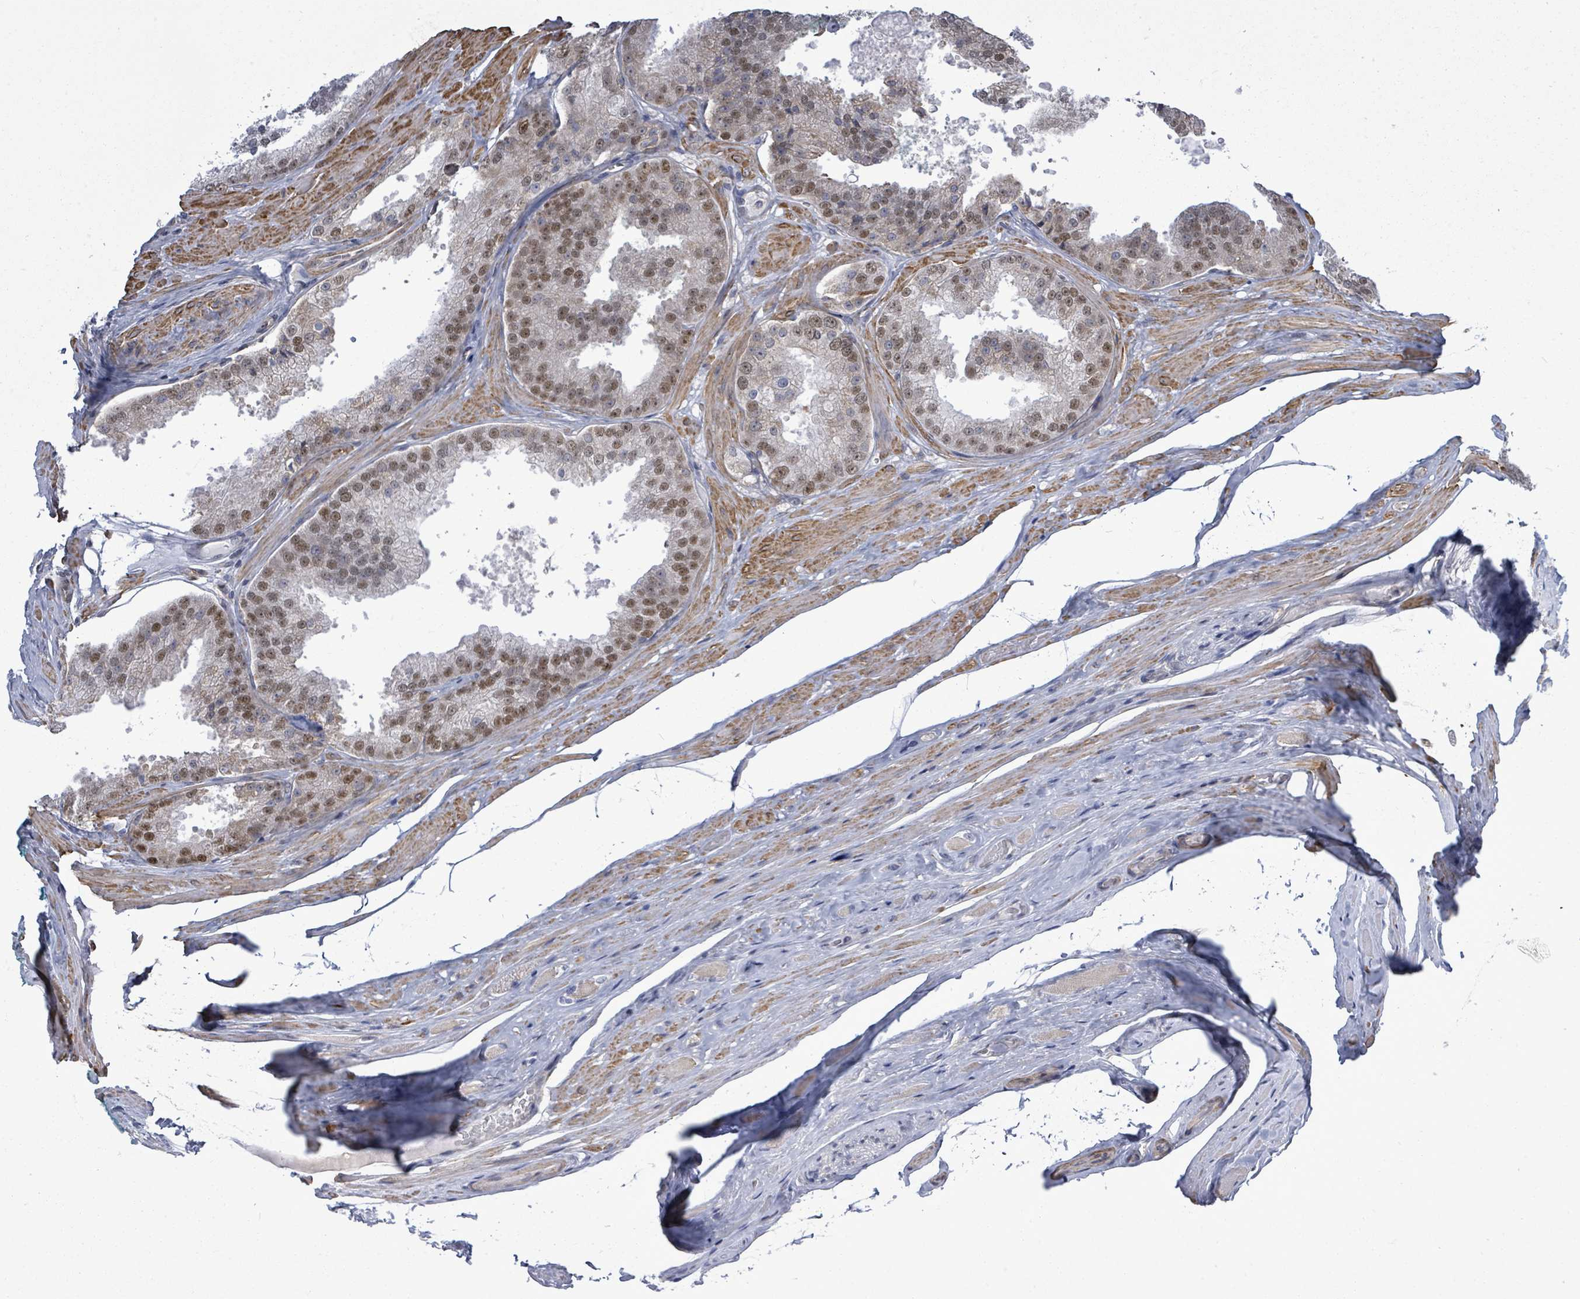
{"staining": {"intensity": "moderate", "quantity": "25%-75%", "location": "nuclear"}, "tissue": "prostate cancer", "cell_type": "Tumor cells", "image_type": "cancer", "snomed": [{"axis": "morphology", "description": "Adenocarcinoma, High grade"}, {"axis": "topography", "description": "Prostate"}], "caption": "Protein staining demonstrates moderate nuclear expression in approximately 25%-75% of tumor cells in adenocarcinoma (high-grade) (prostate). (Brightfield microscopy of DAB IHC at high magnification).", "gene": "PAPSS1", "patient": {"sex": "male", "age": 61}}